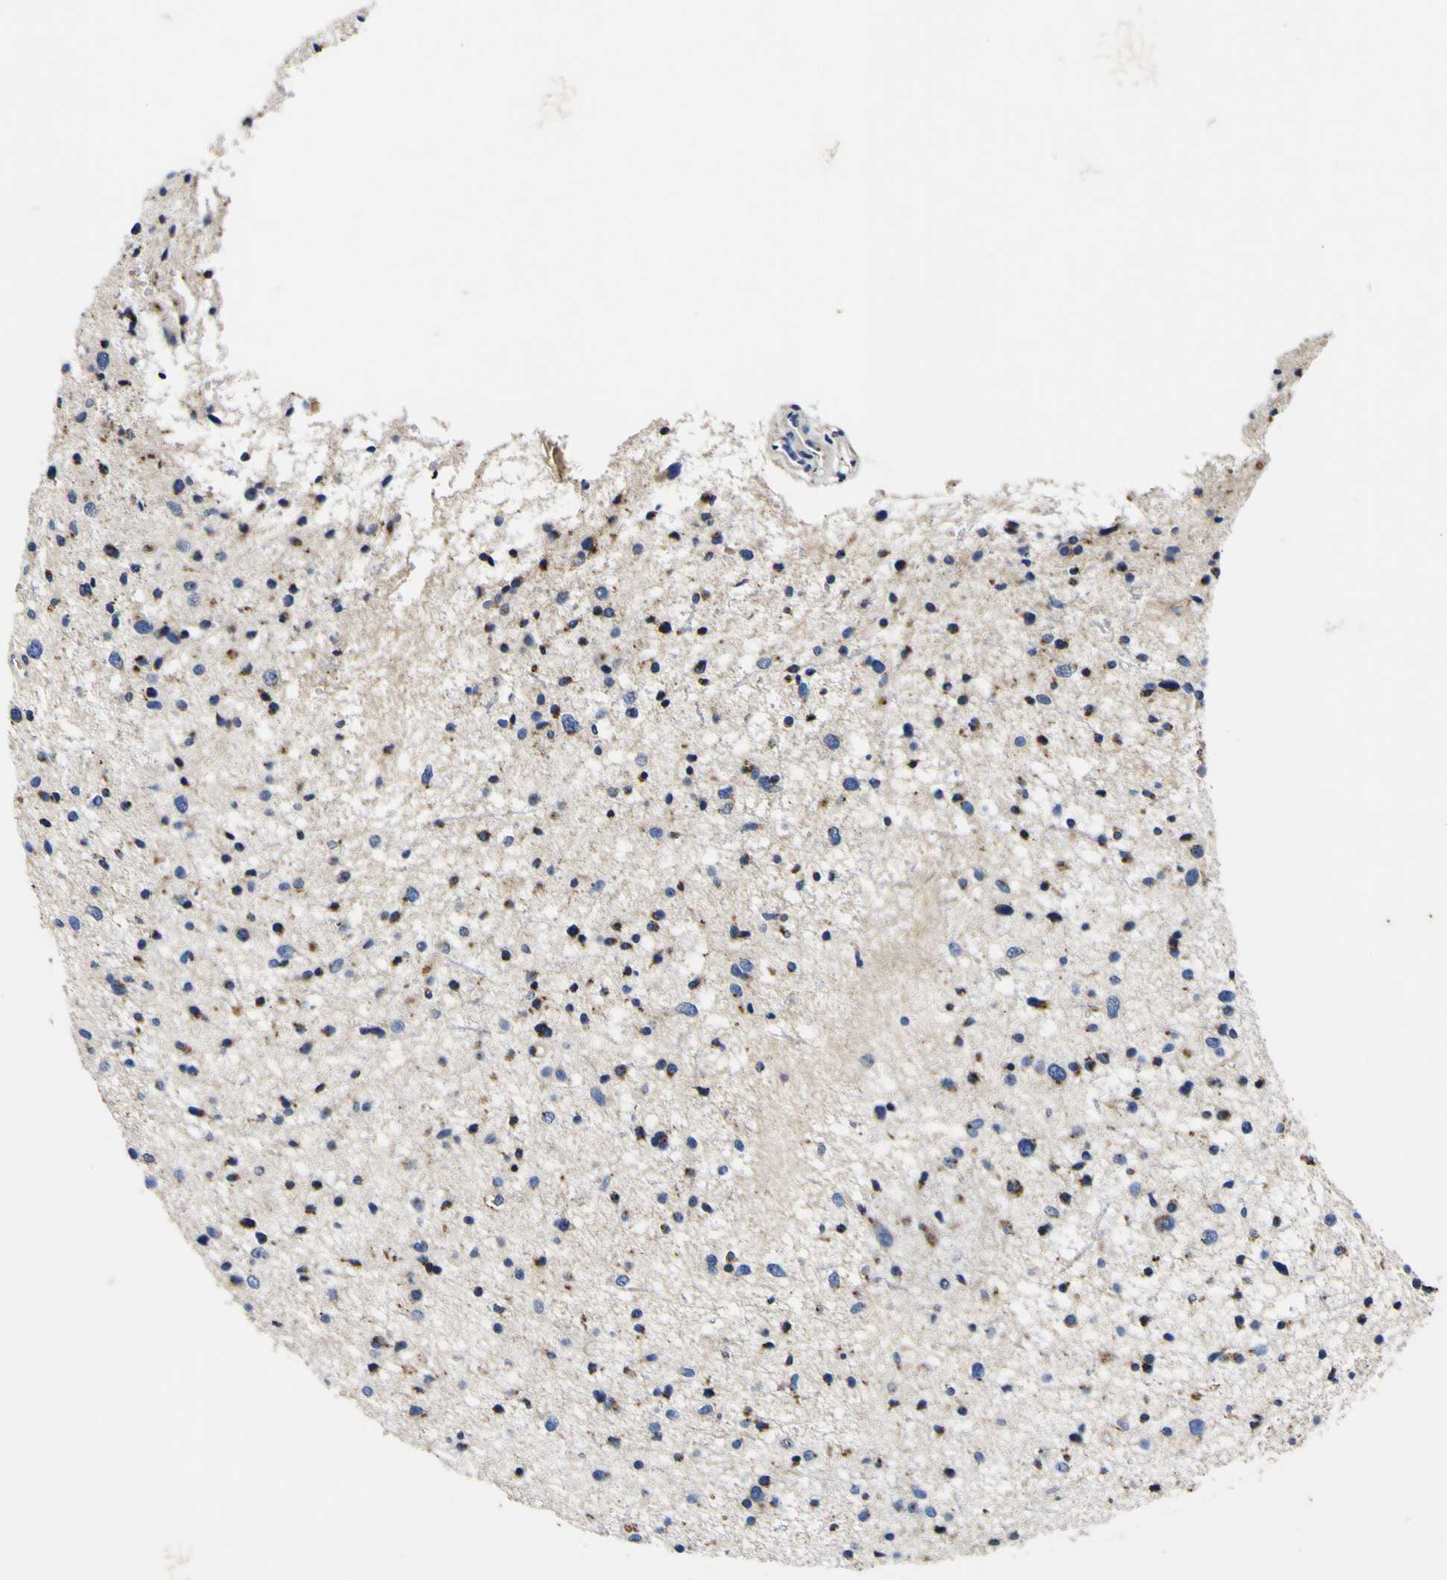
{"staining": {"intensity": "strong", "quantity": ">75%", "location": "cytoplasmic/membranous"}, "tissue": "glioma", "cell_type": "Tumor cells", "image_type": "cancer", "snomed": [{"axis": "morphology", "description": "Glioma, malignant, Low grade"}, {"axis": "topography", "description": "Brain"}], "caption": "About >75% of tumor cells in human glioma exhibit strong cytoplasmic/membranous protein positivity as visualized by brown immunohistochemical staining.", "gene": "COA1", "patient": {"sex": "female", "age": 37}}